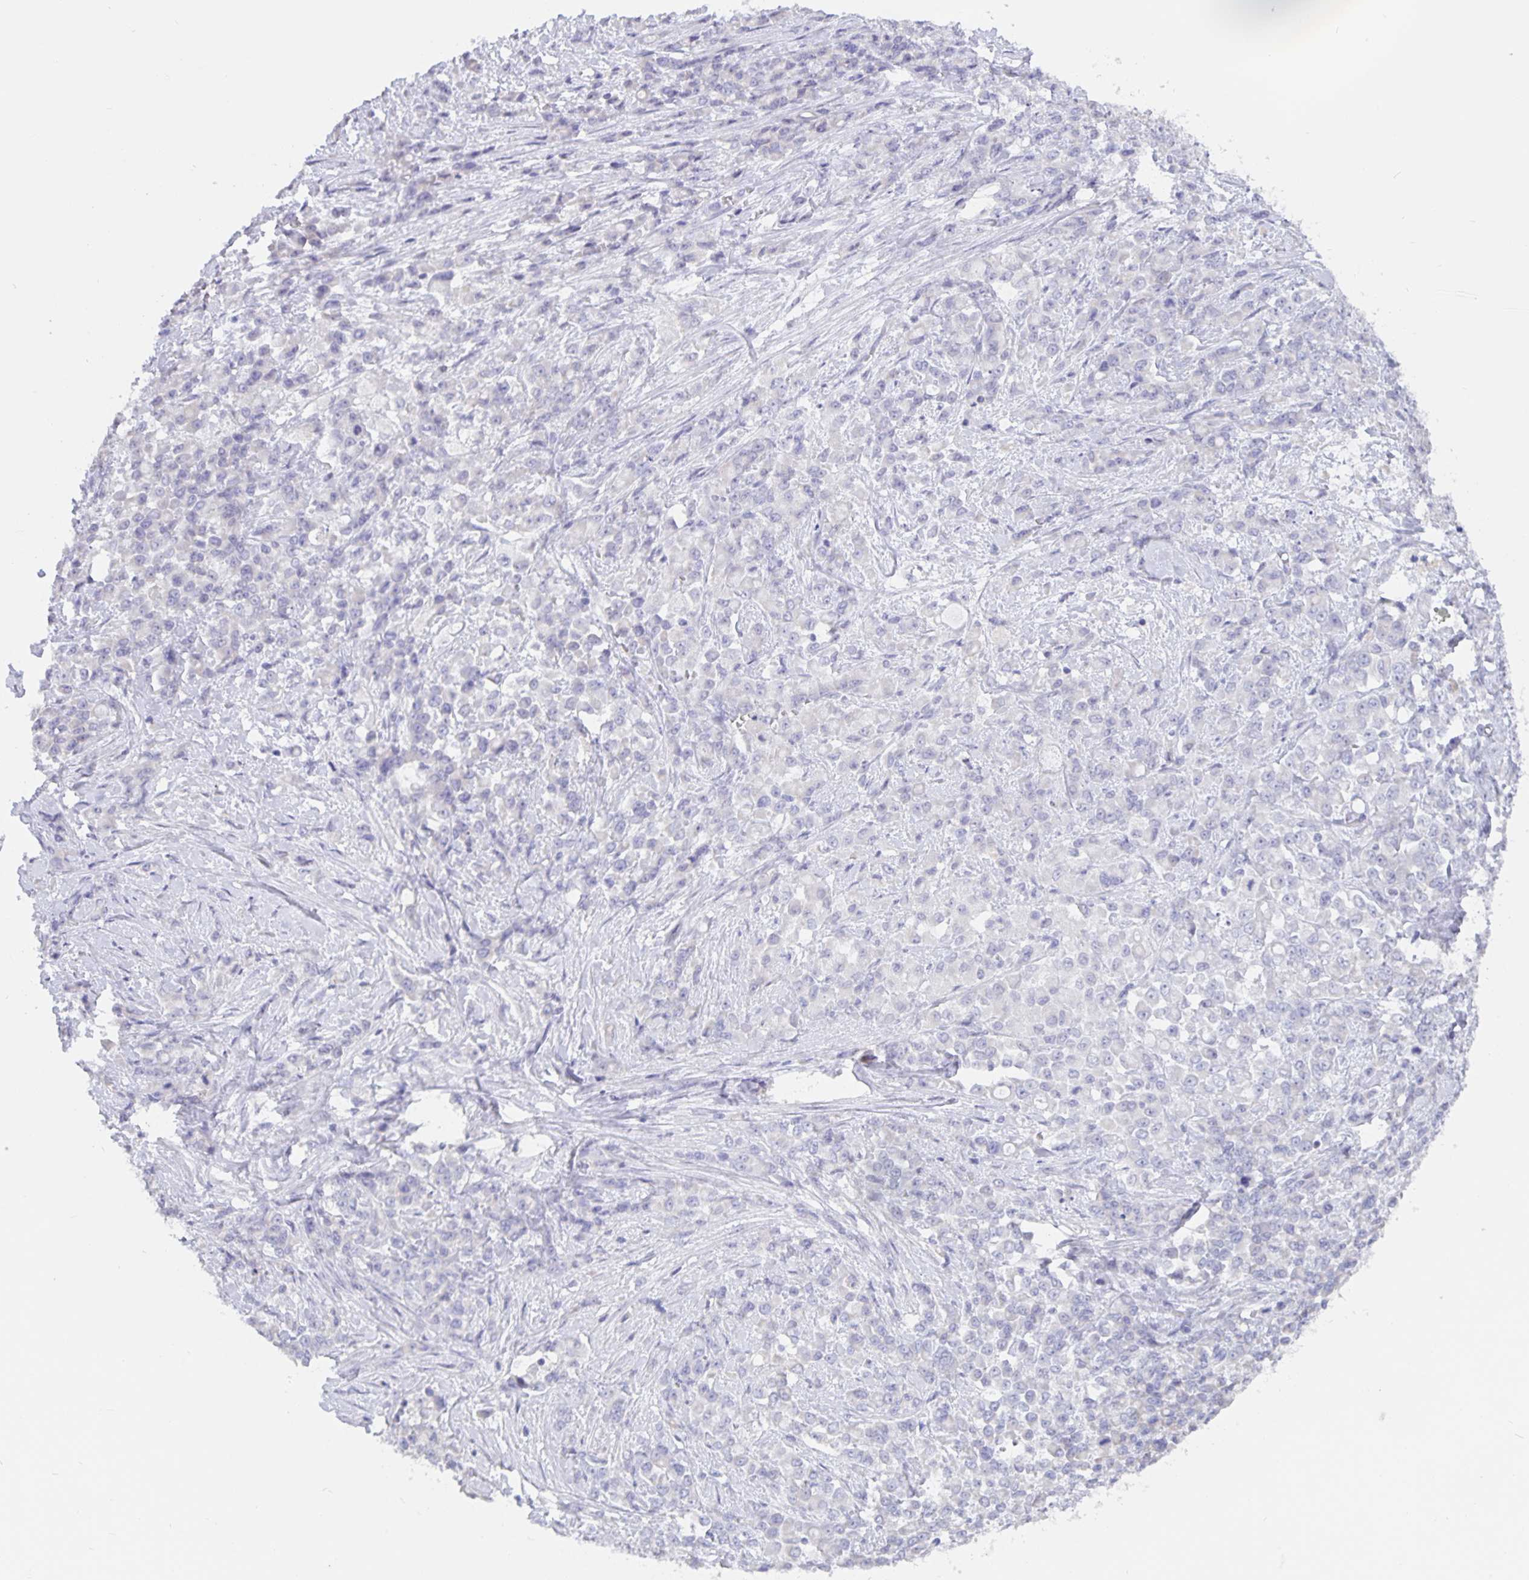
{"staining": {"intensity": "negative", "quantity": "none", "location": "none"}, "tissue": "stomach cancer", "cell_type": "Tumor cells", "image_type": "cancer", "snomed": [{"axis": "morphology", "description": "Adenocarcinoma, NOS"}, {"axis": "topography", "description": "Stomach"}], "caption": "There is no significant expression in tumor cells of stomach cancer (adenocarcinoma). (IHC, brightfield microscopy, high magnification).", "gene": "ERMN", "patient": {"sex": "female", "age": 76}}